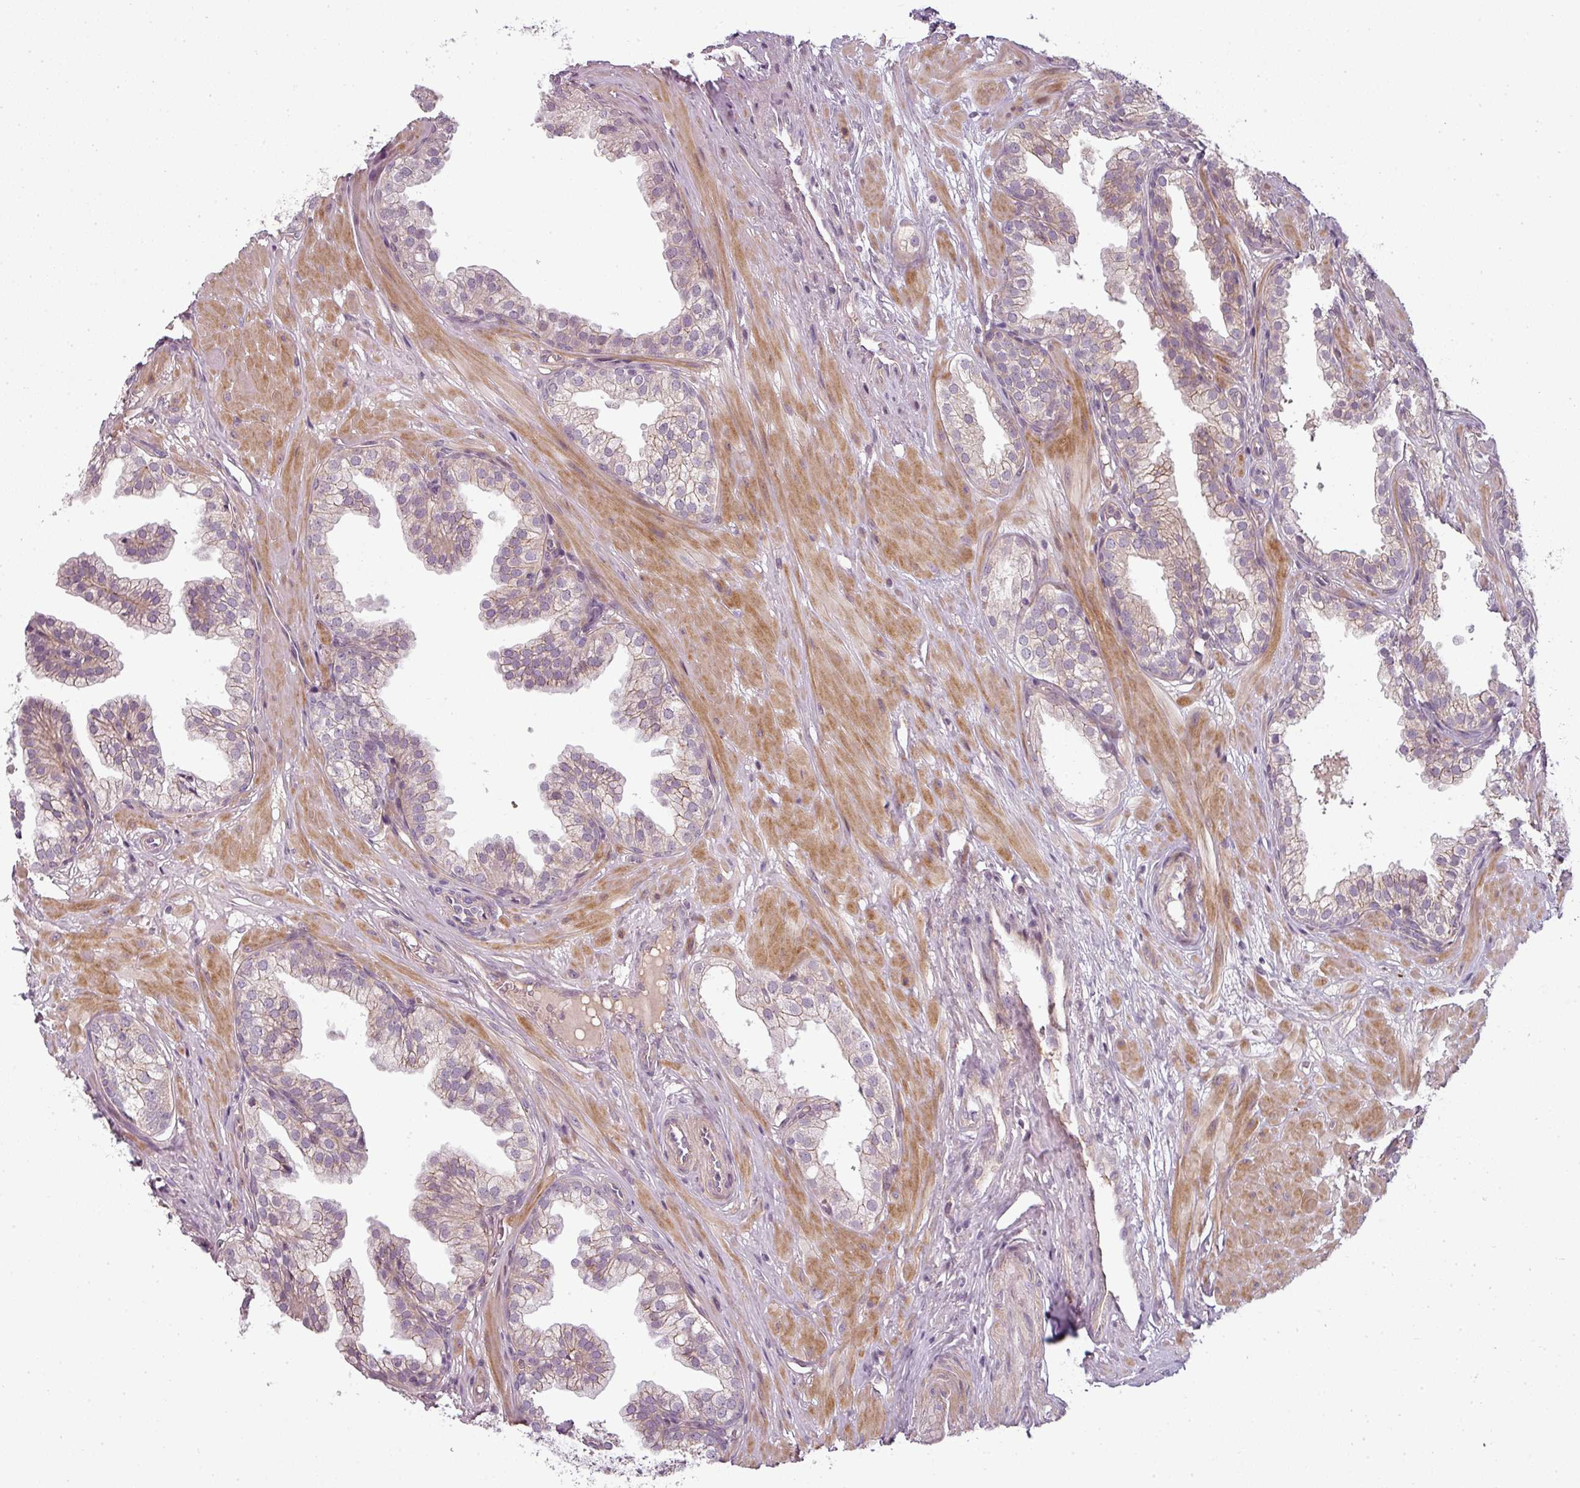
{"staining": {"intensity": "moderate", "quantity": "<25%", "location": "cytoplasmic/membranous"}, "tissue": "prostate", "cell_type": "Glandular cells", "image_type": "normal", "snomed": [{"axis": "morphology", "description": "Normal tissue, NOS"}, {"axis": "topography", "description": "Prostate"}, {"axis": "topography", "description": "Peripheral nerve tissue"}], "caption": "Immunohistochemical staining of unremarkable human prostate displays low levels of moderate cytoplasmic/membranous staining in about <25% of glandular cells.", "gene": "SLC16A9", "patient": {"sex": "male", "age": 55}}